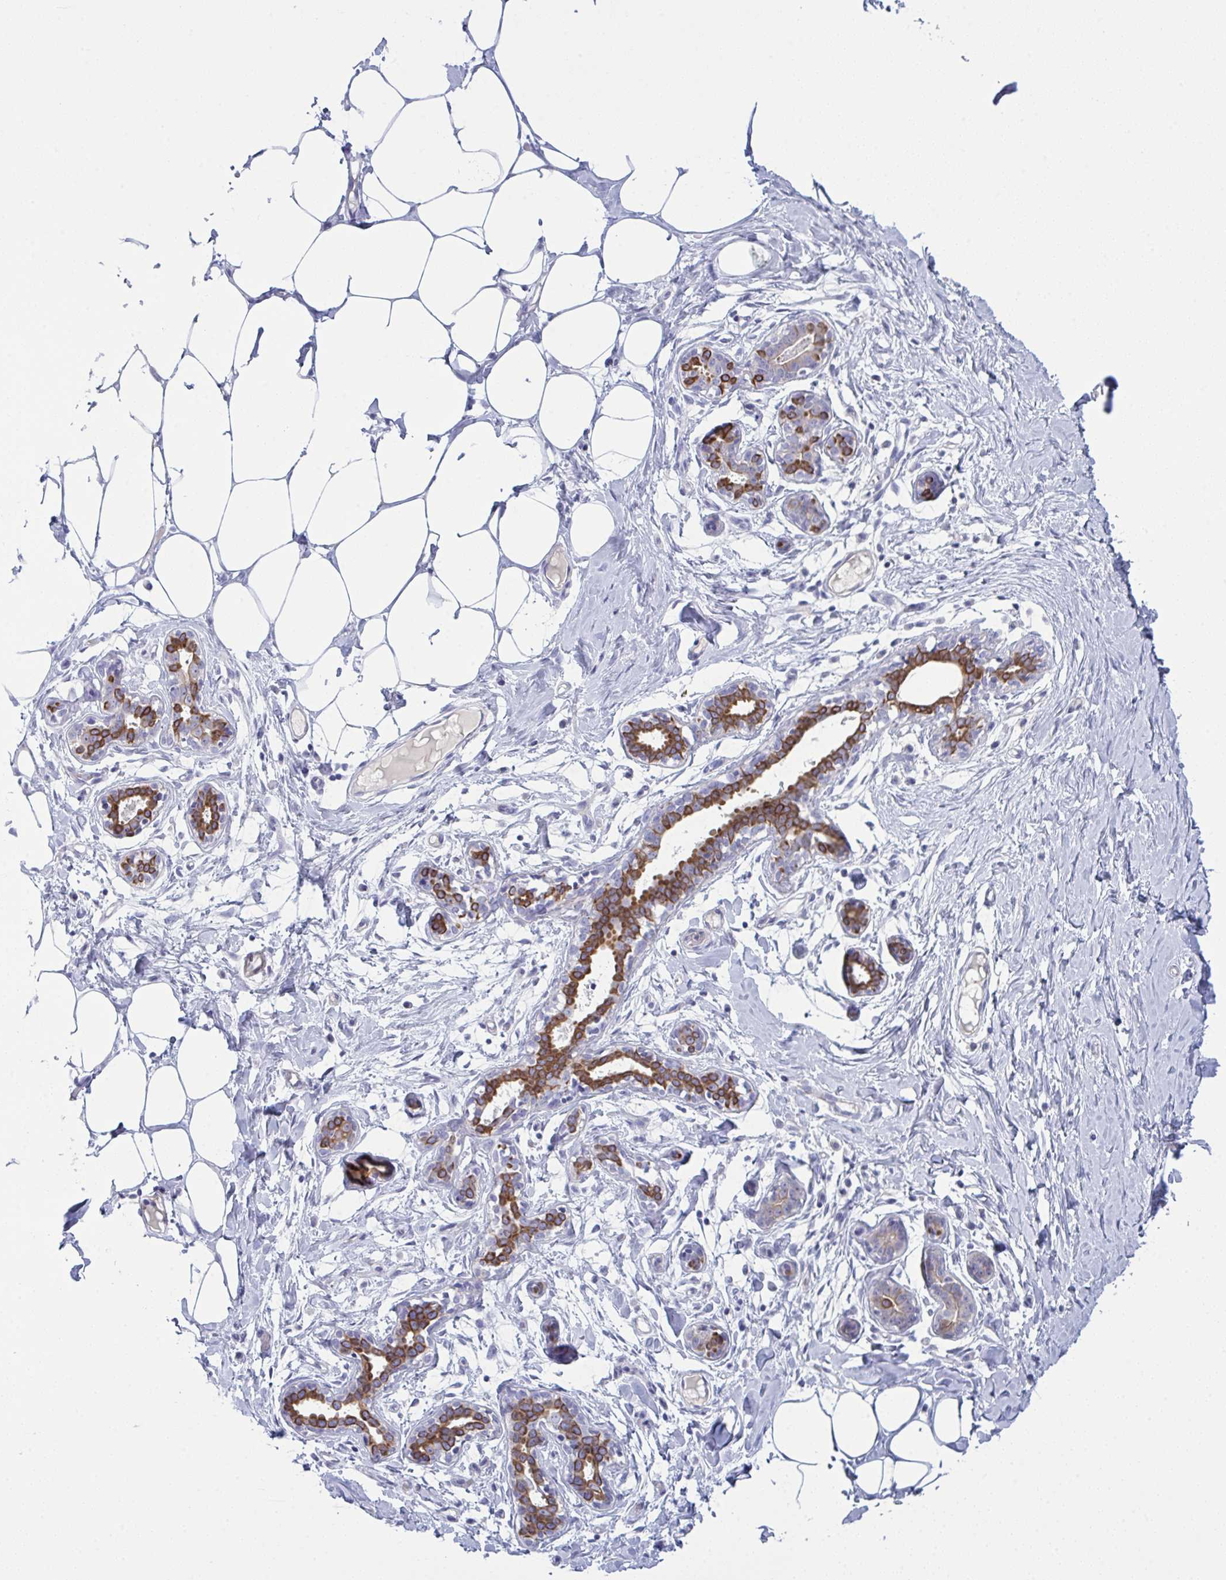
{"staining": {"intensity": "negative", "quantity": "none", "location": "none"}, "tissue": "breast", "cell_type": "Adipocytes", "image_type": "normal", "snomed": [{"axis": "morphology", "description": "Normal tissue, NOS"}, {"axis": "topography", "description": "Breast"}], "caption": "DAB immunohistochemical staining of normal human breast shows no significant expression in adipocytes.", "gene": "TENT5D", "patient": {"sex": "female", "age": 27}}